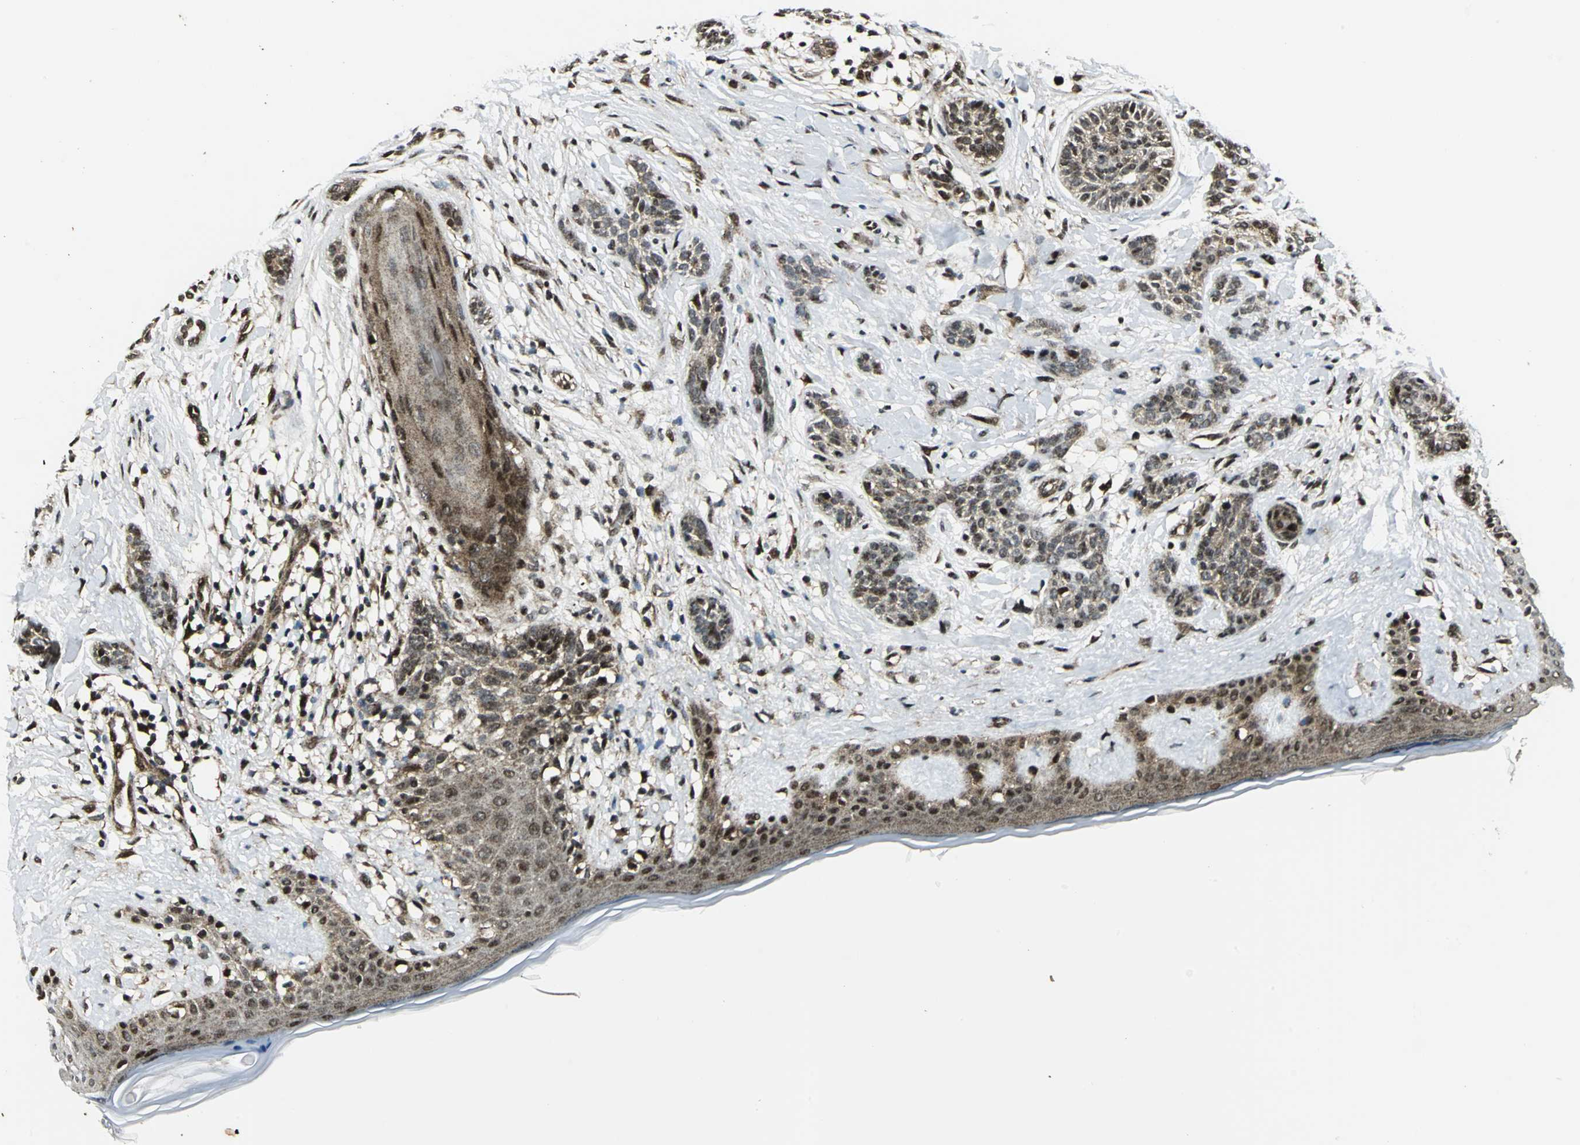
{"staining": {"intensity": "strong", "quantity": ">75%", "location": "cytoplasmic/membranous,nuclear"}, "tissue": "skin cancer", "cell_type": "Tumor cells", "image_type": "cancer", "snomed": [{"axis": "morphology", "description": "Normal tissue, NOS"}, {"axis": "morphology", "description": "Basal cell carcinoma"}, {"axis": "topography", "description": "Skin"}], "caption": "Protein staining by immunohistochemistry shows strong cytoplasmic/membranous and nuclear expression in about >75% of tumor cells in skin cancer. (Stains: DAB (3,3'-diaminobenzidine) in brown, nuclei in blue, Microscopy: brightfield microscopy at high magnification).", "gene": "COPS5", "patient": {"sex": "male", "age": 63}}